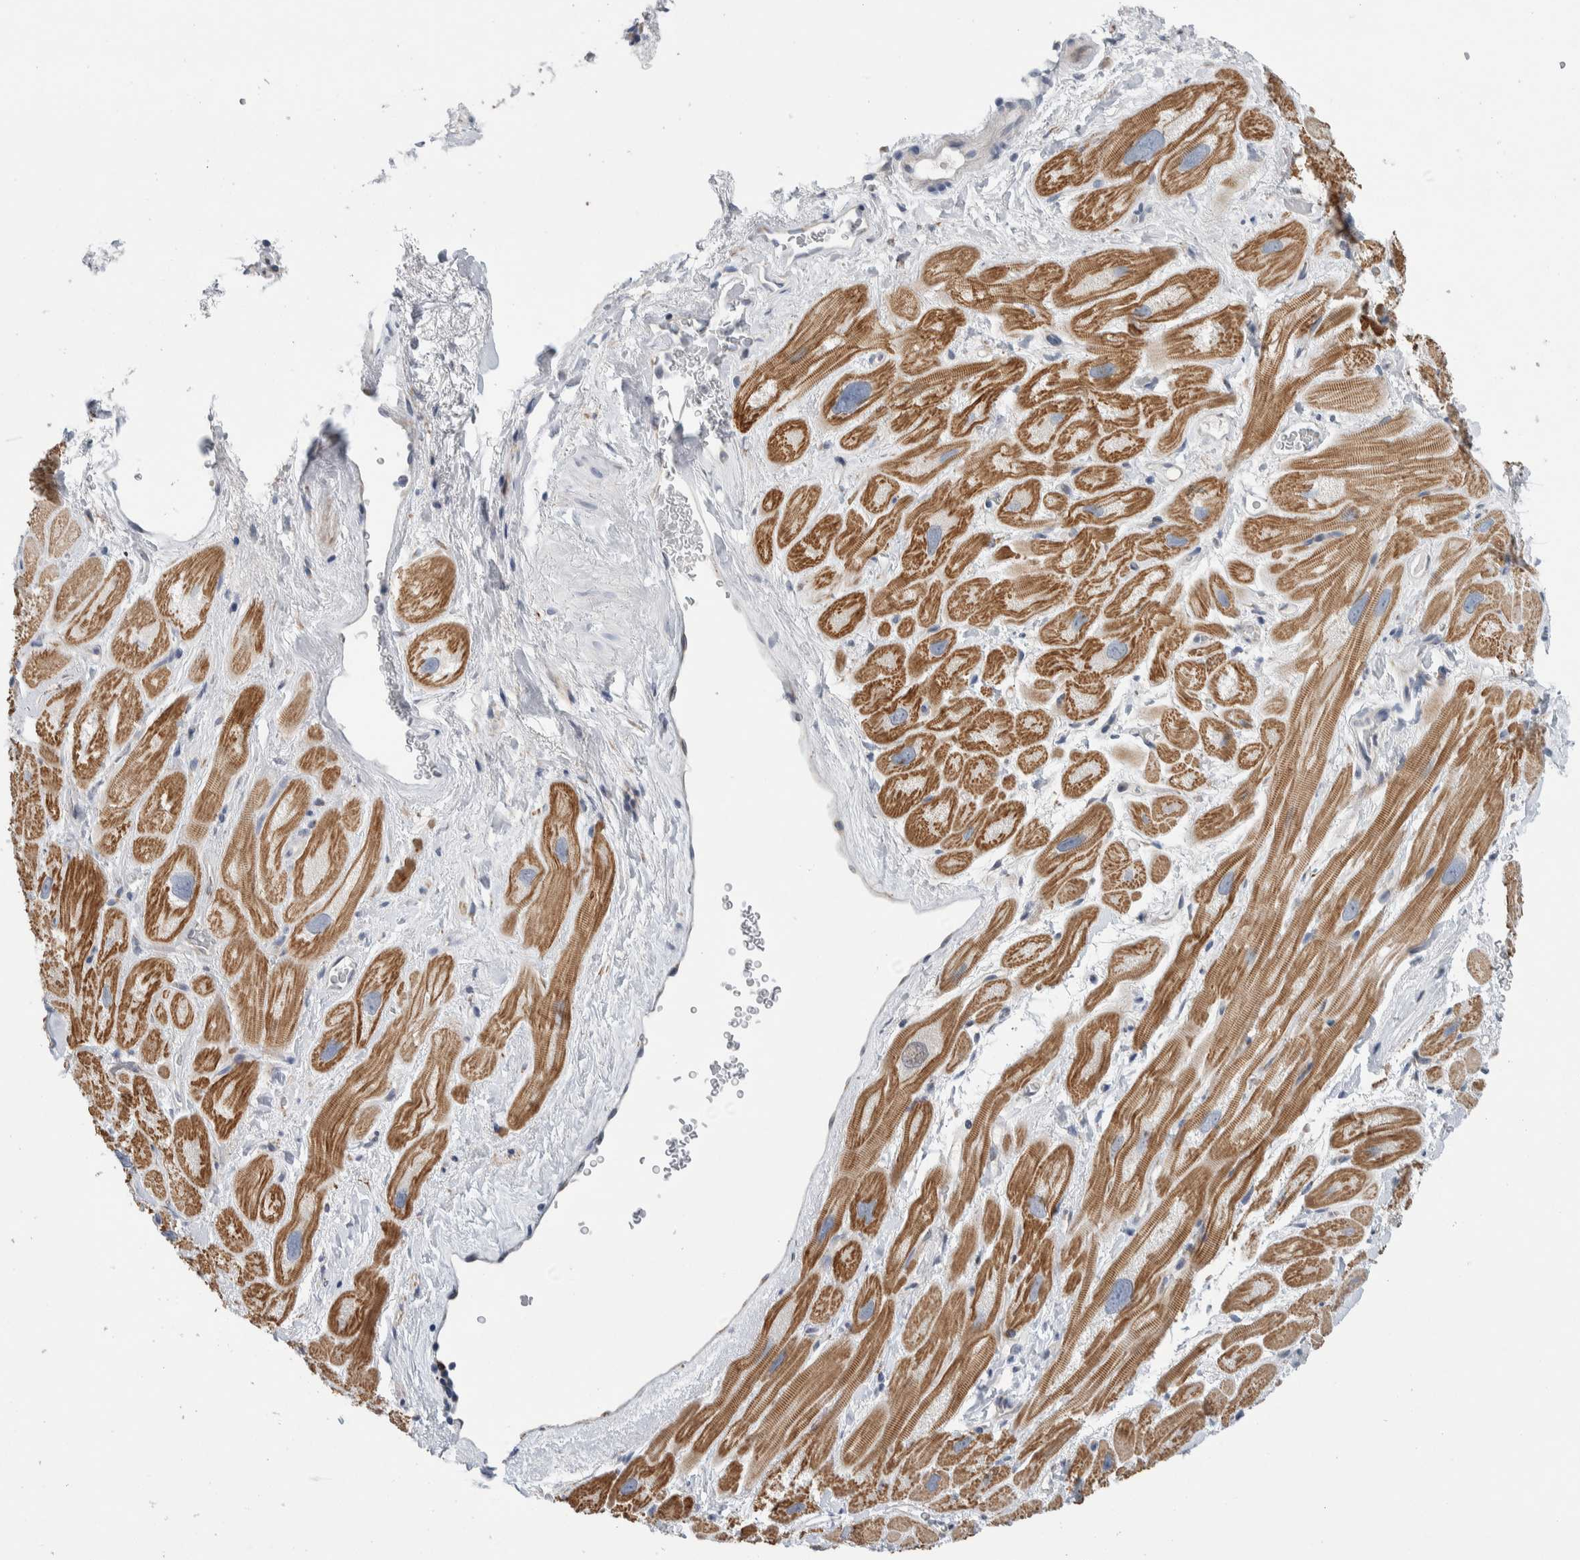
{"staining": {"intensity": "moderate", "quantity": ">75%", "location": "cytoplasmic/membranous"}, "tissue": "heart muscle", "cell_type": "Cardiomyocytes", "image_type": "normal", "snomed": [{"axis": "morphology", "description": "Normal tissue, NOS"}, {"axis": "topography", "description": "Heart"}], "caption": "Cardiomyocytes demonstrate medium levels of moderate cytoplasmic/membranous expression in approximately >75% of cells in normal heart muscle. (Brightfield microscopy of DAB IHC at high magnification).", "gene": "ENGASE", "patient": {"sex": "male", "age": 49}}